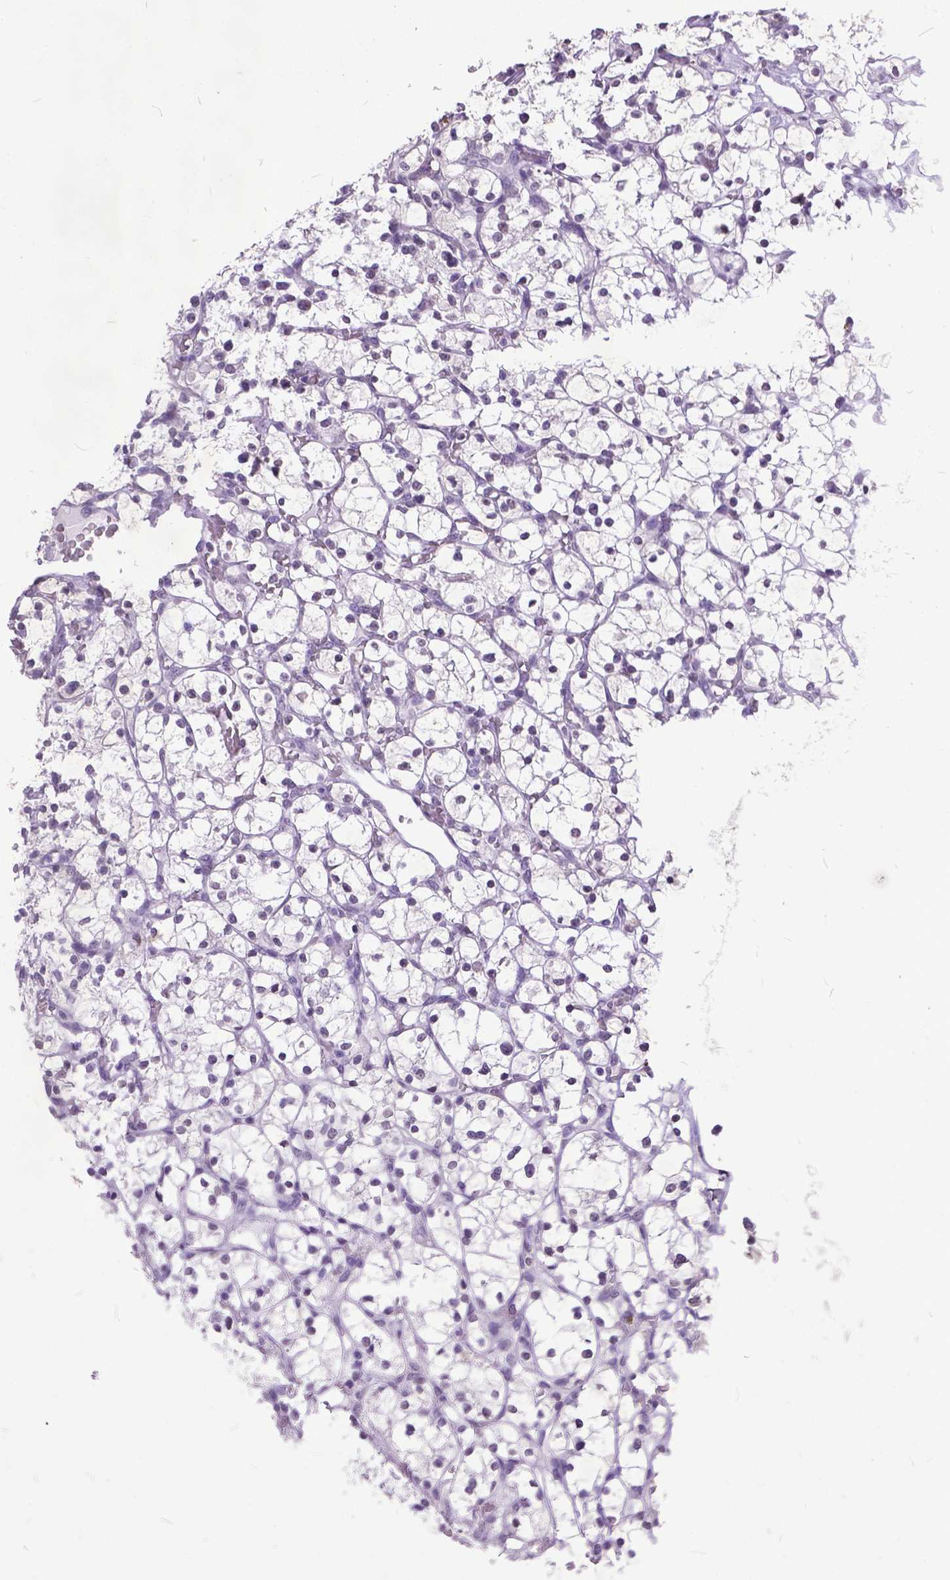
{"staining": {"intensity": "negative", "quantity": "none", "location": "none"}, "tissue": "renal cancer", "cell_type": "Tumor cells", "image_type": "cancer", "snomed": [{"axis": "morphology", "description": "Adenocarcinoma, NOS"}, {"axis": "topography", "description": "Kidney"}], "caption": "Immunohistochemistry (IHC) image of neoplastic tissue: renal cancer stained with DAB (3,3'-diaminobenzidine) displays no significant protein expression in tumor cells.", "gene": "MARCHF10", "patient": {"sex": "female", "age": 64}}